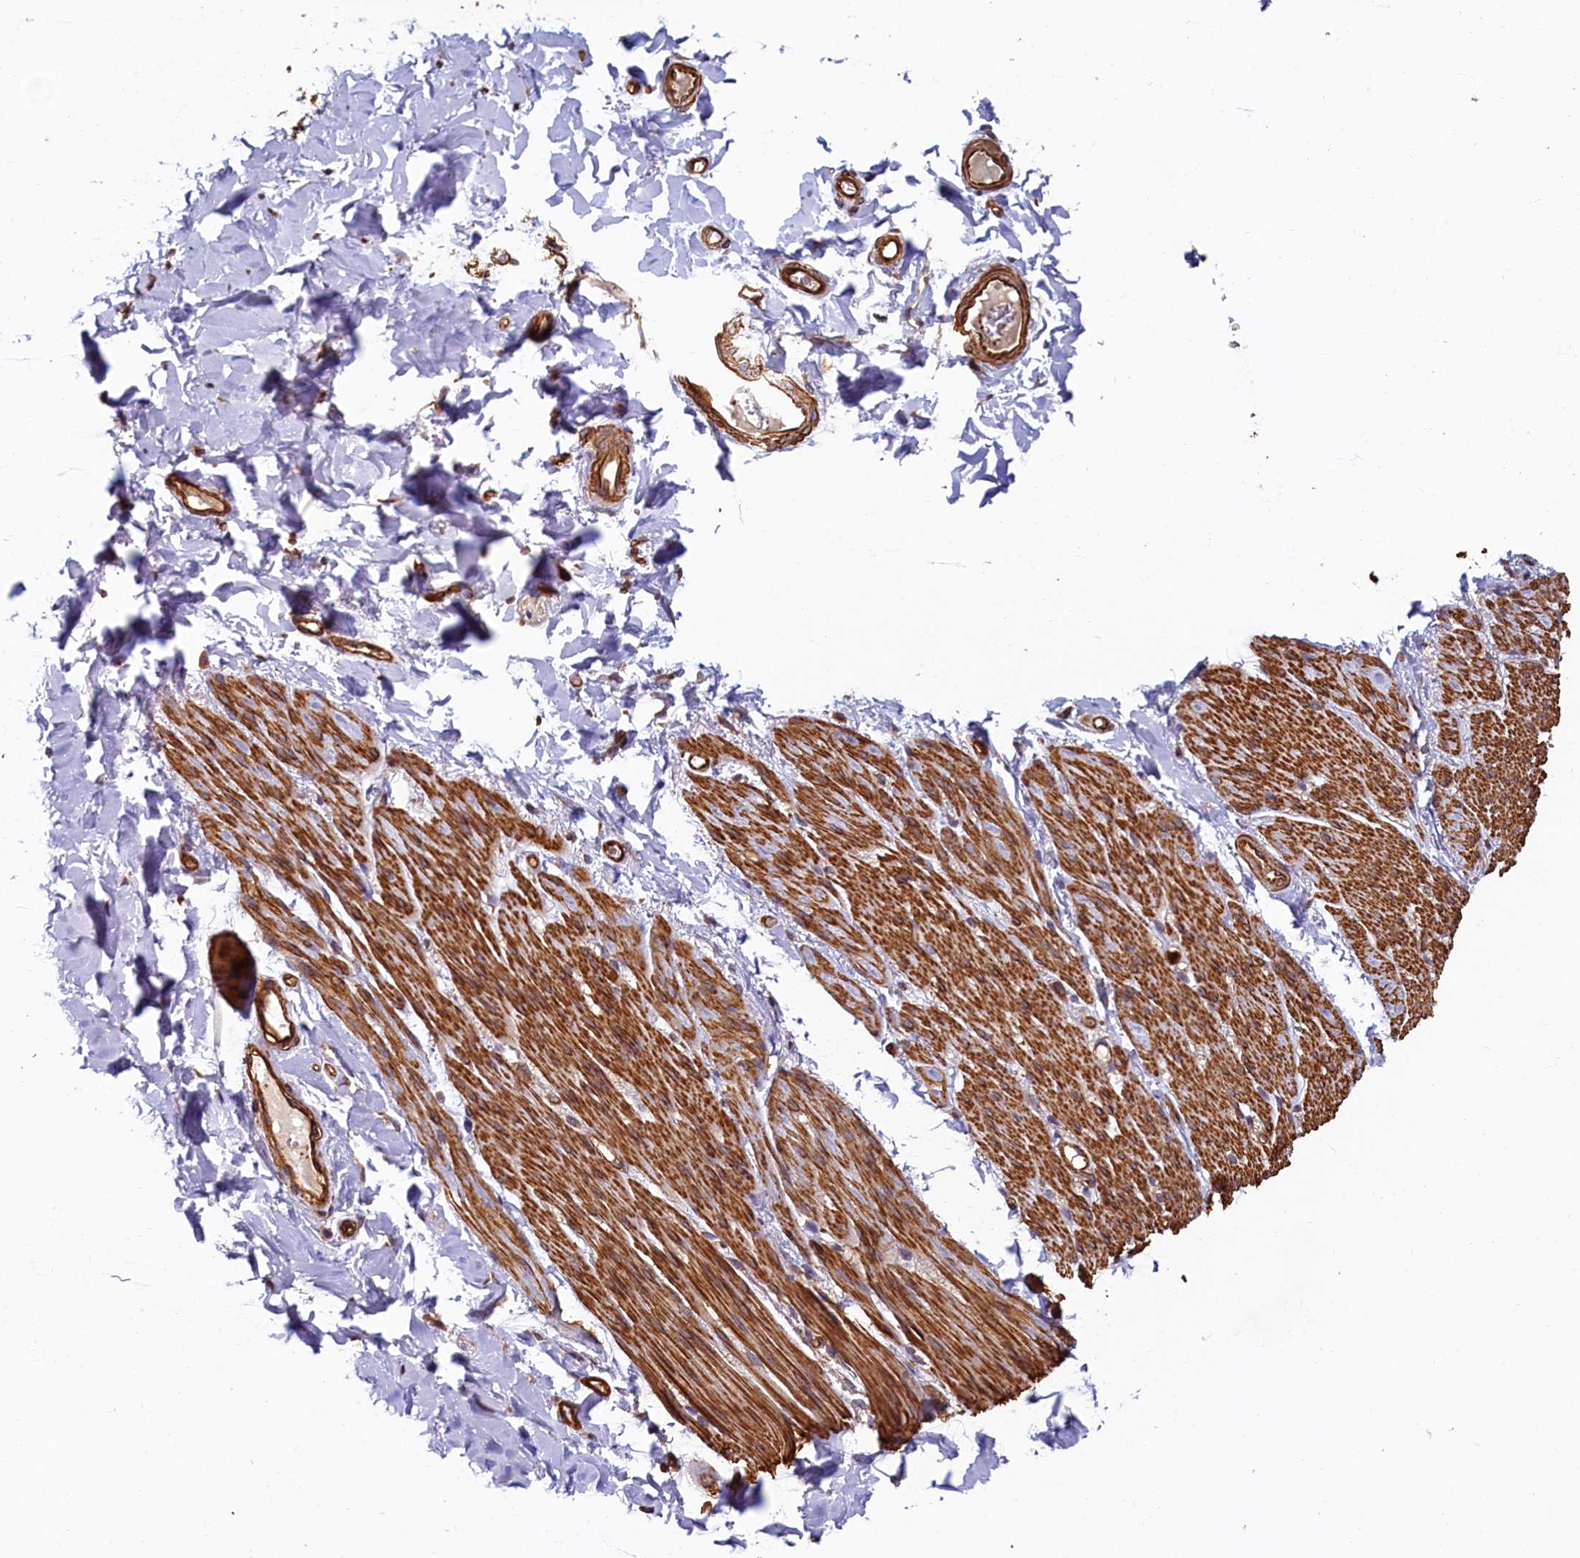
{"staining": {"intensity": "moderate", "quantity": "25%-75%", "location": "cytoplasmic/membranous"}, "tissue": "adipose tissue", "cell_type": "Adipocytes", "image_type": "normal", "snomed": [{"axis": "morphology", "description": "Normal tissue, NOS"}, {"axis": "topography", "description": "Colon"}, {"axis": "topography", "description": "Peripheral nerve tissue"}], "caption": "Human adipose tissue stained with a protein marker displays moderate staining in adipocytes.", "gene": "CCDC102B", "patient": {"sex": "female", "age": 61}}